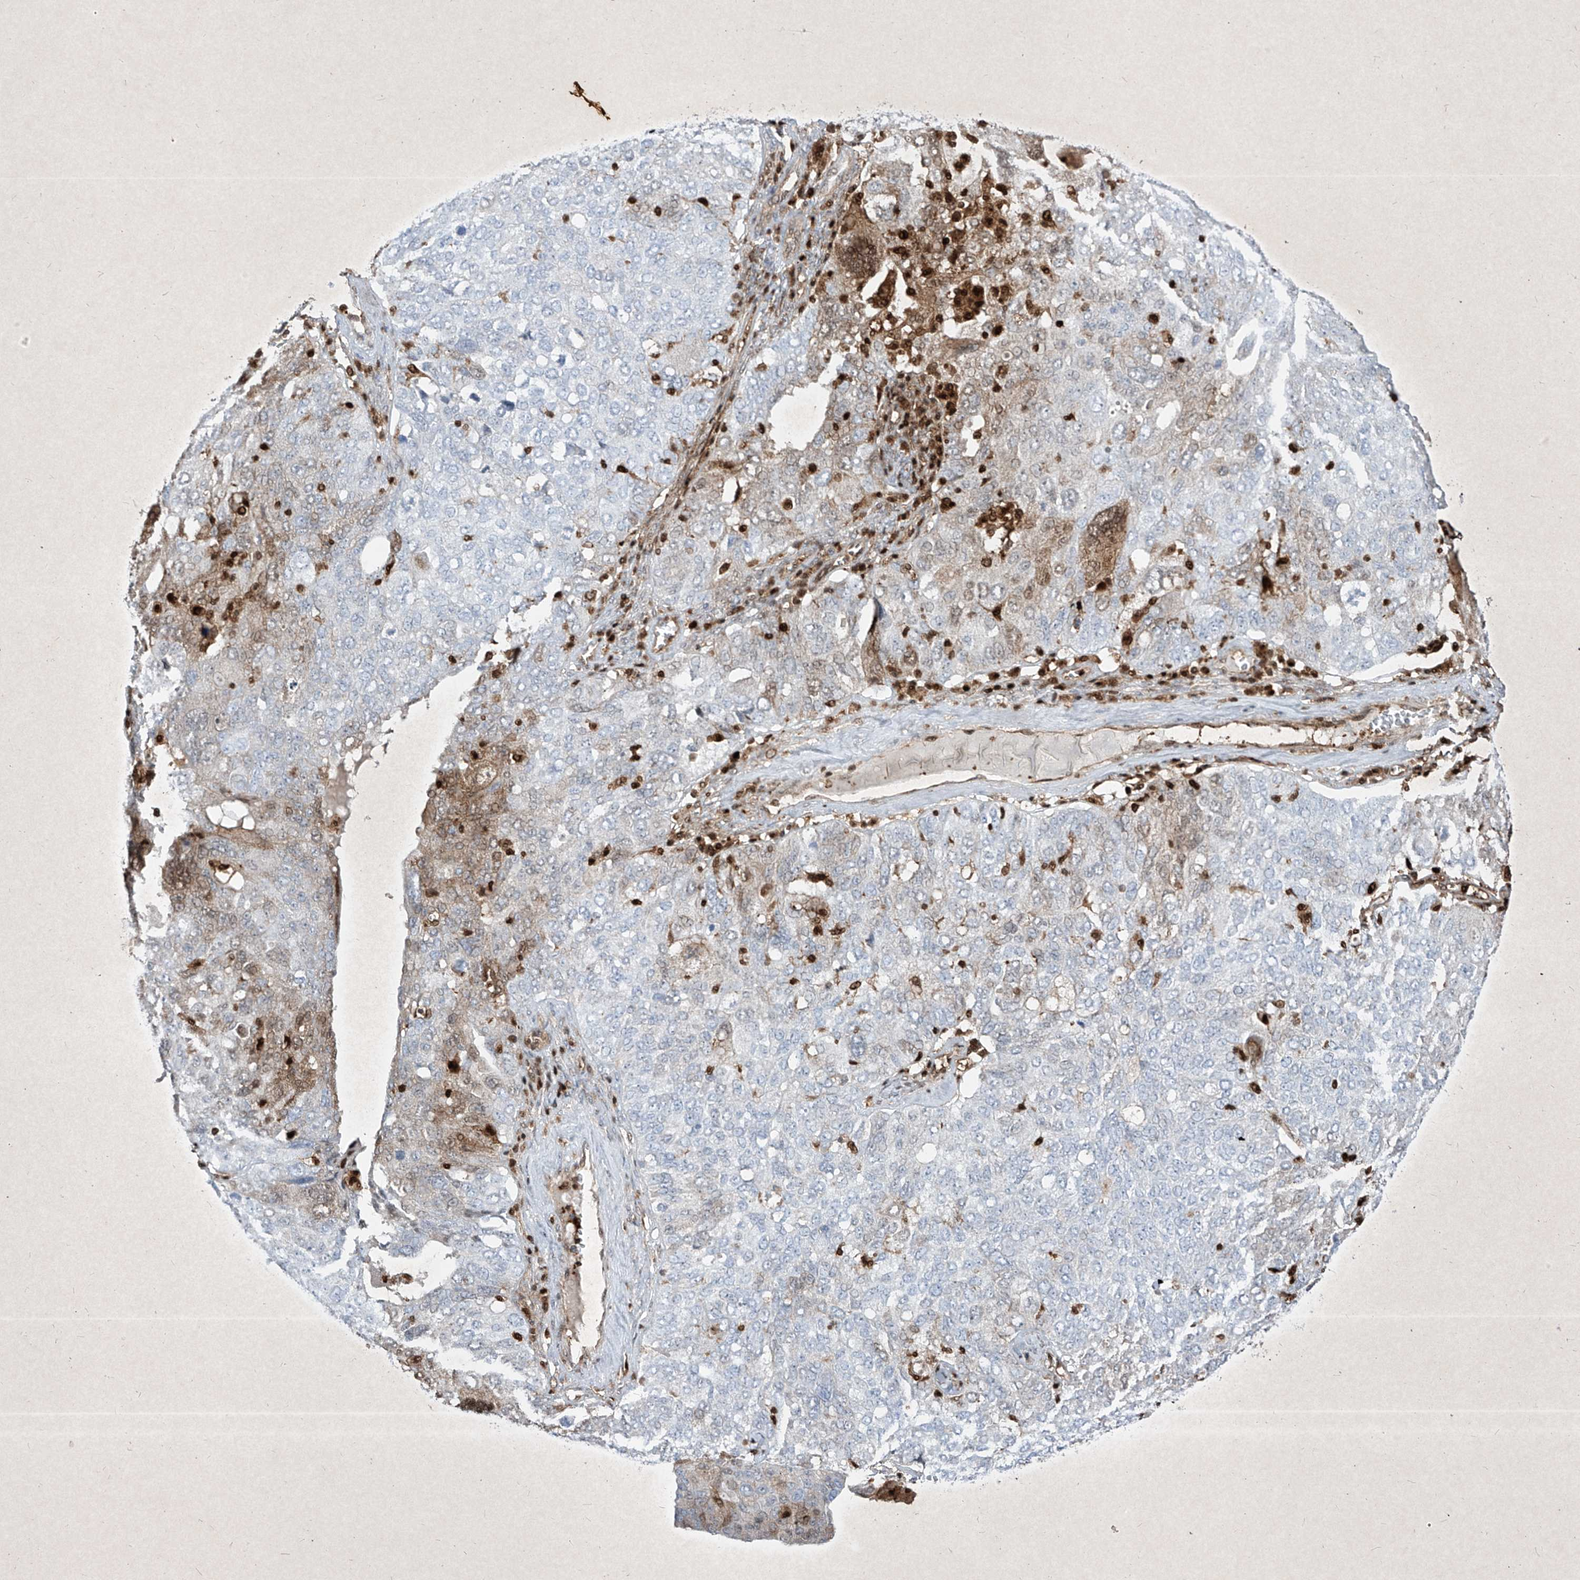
{"staining": {"intensity": "moderate", "quantity": "<25%", "location": "cytoplasmic/membranous,nuclear"}, "tissue": "ovarian cancer", "cell_type": "Tumor cells", "image_type": "cancer", "snomed": [{"axis": "morphology", "description": "Carcinoma, endometroid"}, {"axis": "topography", "description": "Ovary"}], "caption": "Immunohistochemical staining of endometroid carcinoma (ovarian) shows moderate cytoplasmic/membranous and nuclear protein staining in approximately <25% of tumor cells. The protein of interest is stained brown, and the nuclei are stained in blue (DAB IHC with brightfield microscopy, high magnification).", "gene": "PSMB10", "patient": {"sex": "female", "age": 62}}